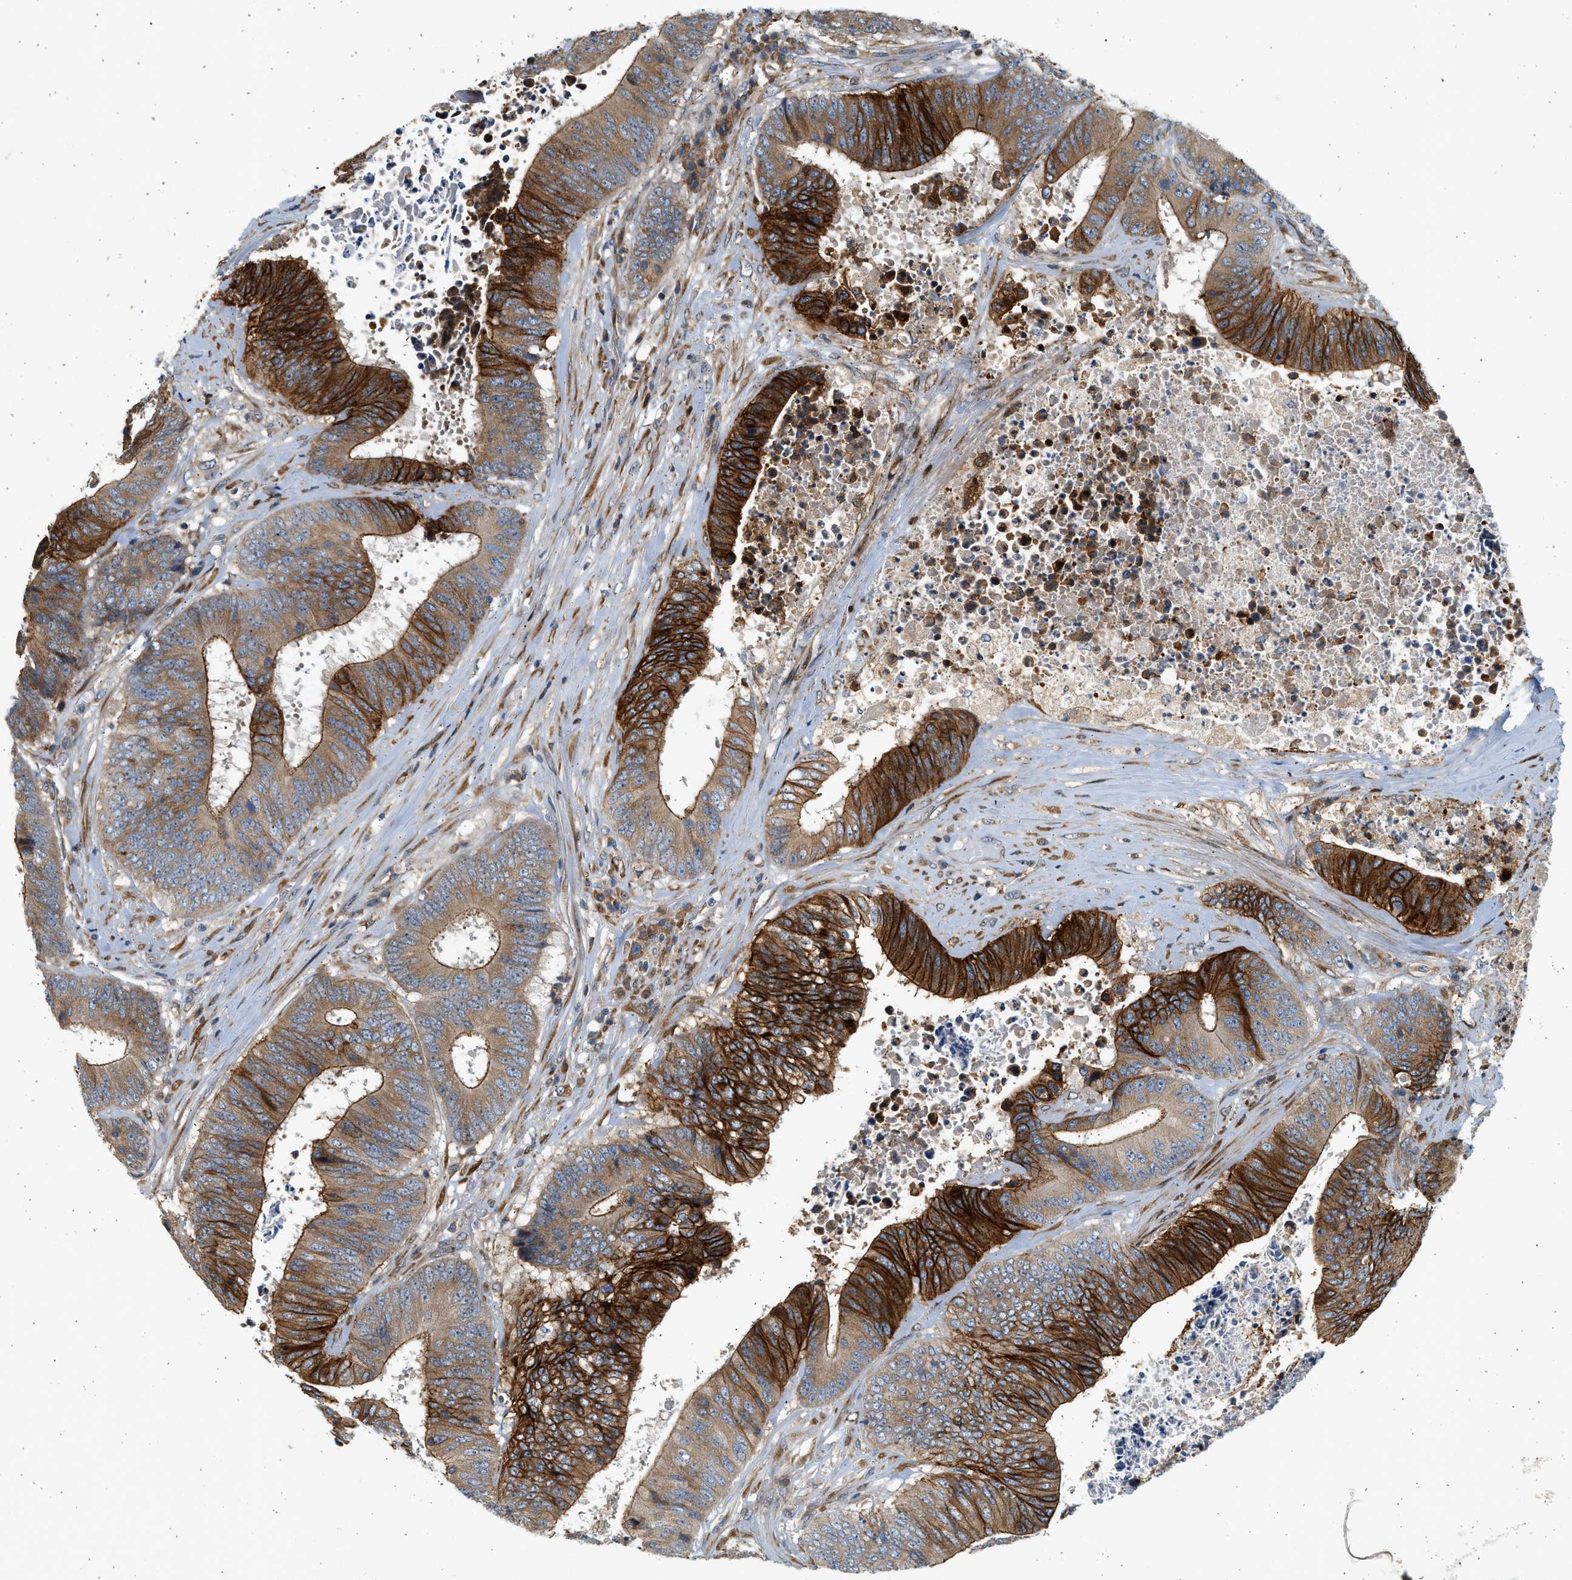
{"staining": {"intensity": "strong", "quantity": "25%-75%", "location": "cytoplasmic/membranous"}, "tissue": "colorectal cancer", "cell_type": "Tumor cells", "image_type": "cancer", "snomed": [{"axis": "morphology", "description": "Adenocarcinoma, NOS"}, {"axis": "topography", "description": "Rectum"}], "caption": "A photomicrograph of human adenocarcinoma (colorectal) stained for a protein reveals strong cytoplasmic/membranous brown staining in tumor cells.", "gene": "NRSN2", "patient": {"sex": "male", "age": 72}}